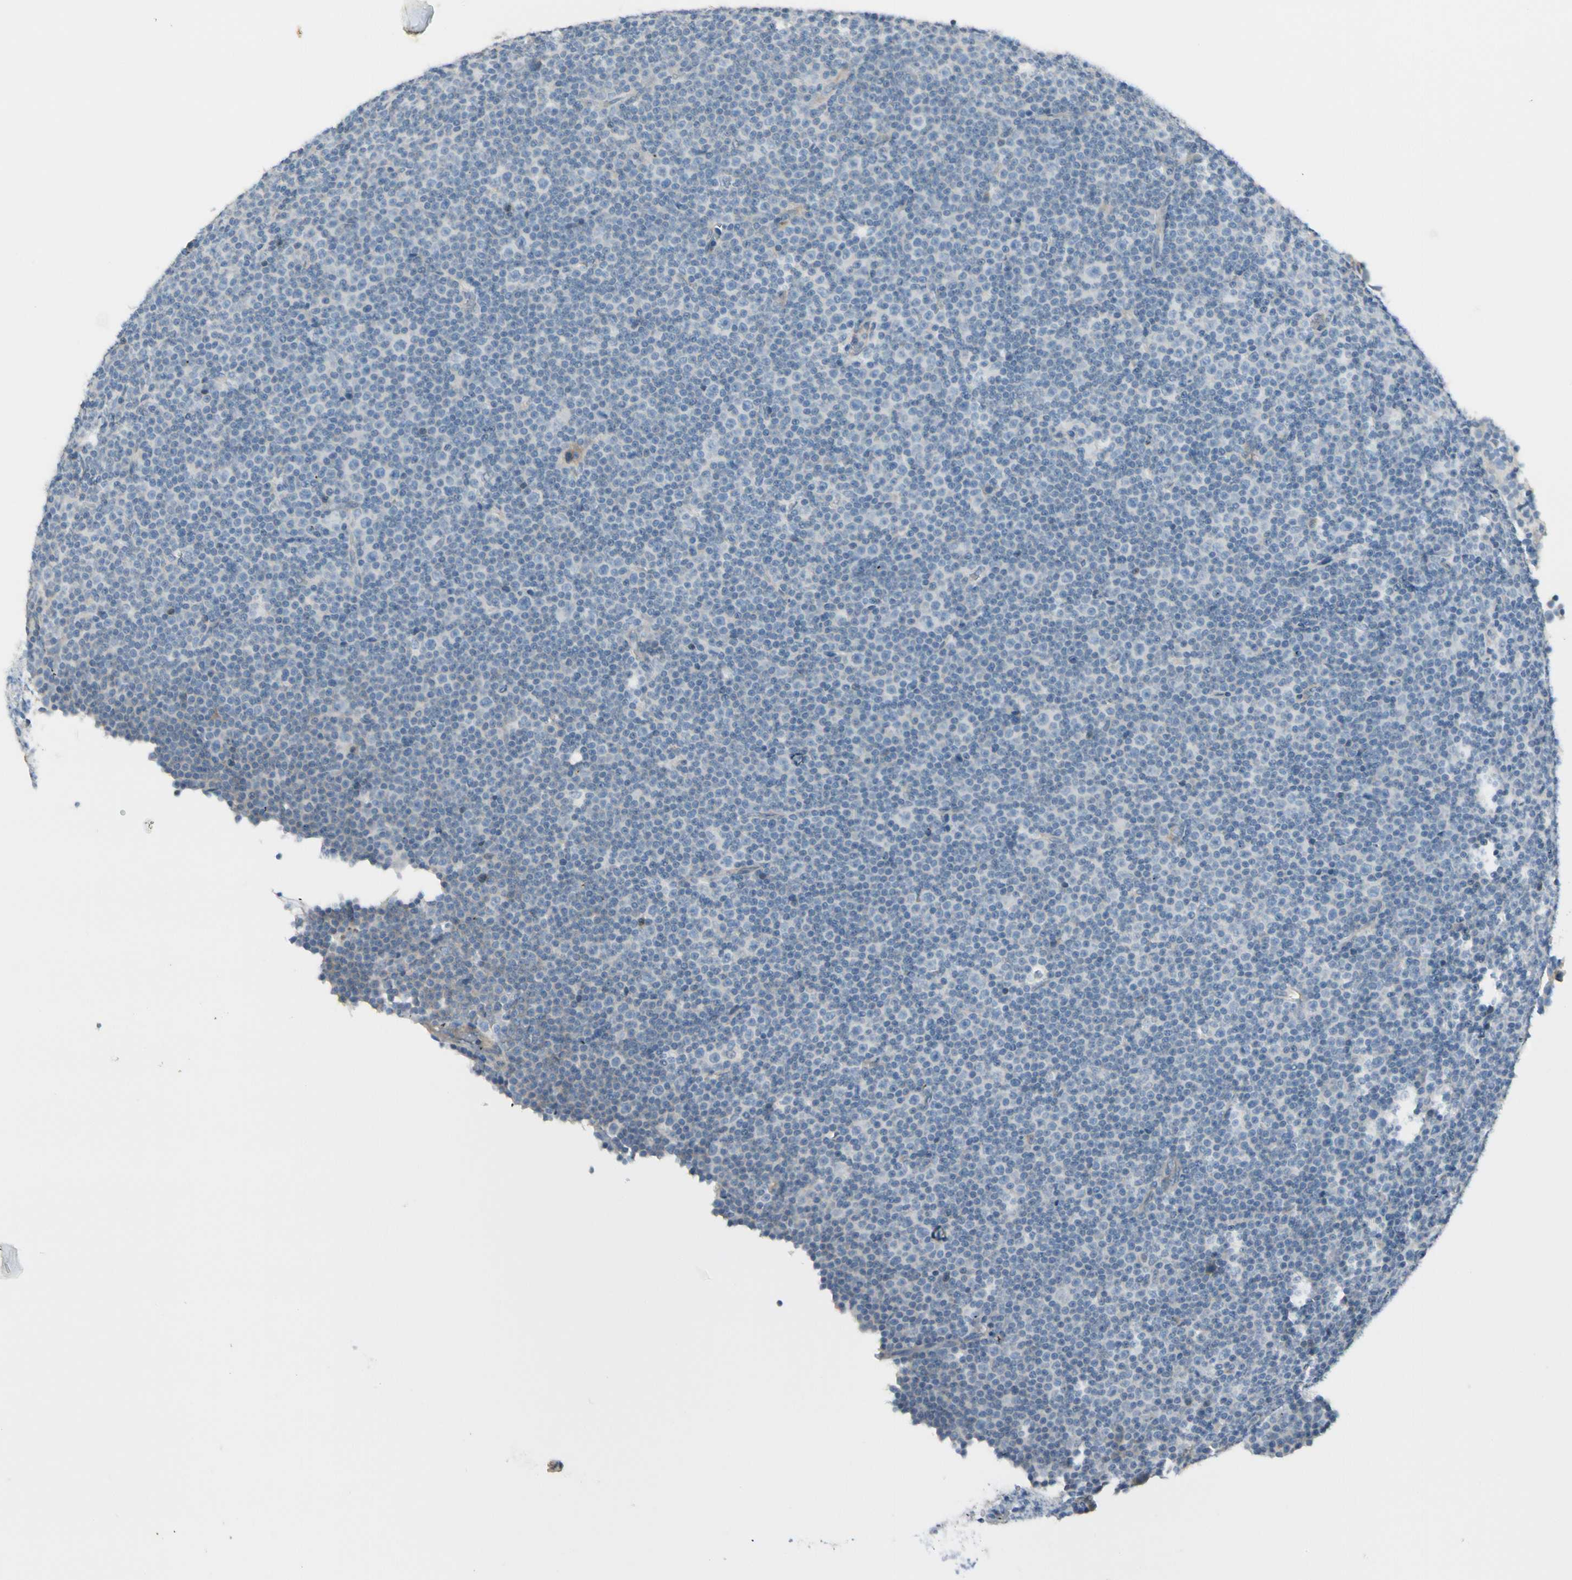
{"staining": {"intensity": "negative", "quantity": "none", "location": "none"}, "tissue": "lymphoma", "cell_type": "Tumor cells", "image_type": "cancer", "snomed": [{"axis": "morphology", "description": "Malignant lymphoma, non-Hodgkin's type, Low grade"}, {"axis": "topography", "description": "Lymph node"}], "caption": "Immunohistochemical staining of human lymphoma demonstrates no significant expression in tumor cells.", "gene": "ITGA3", "patient": {"sex": "female", "age": 67}}